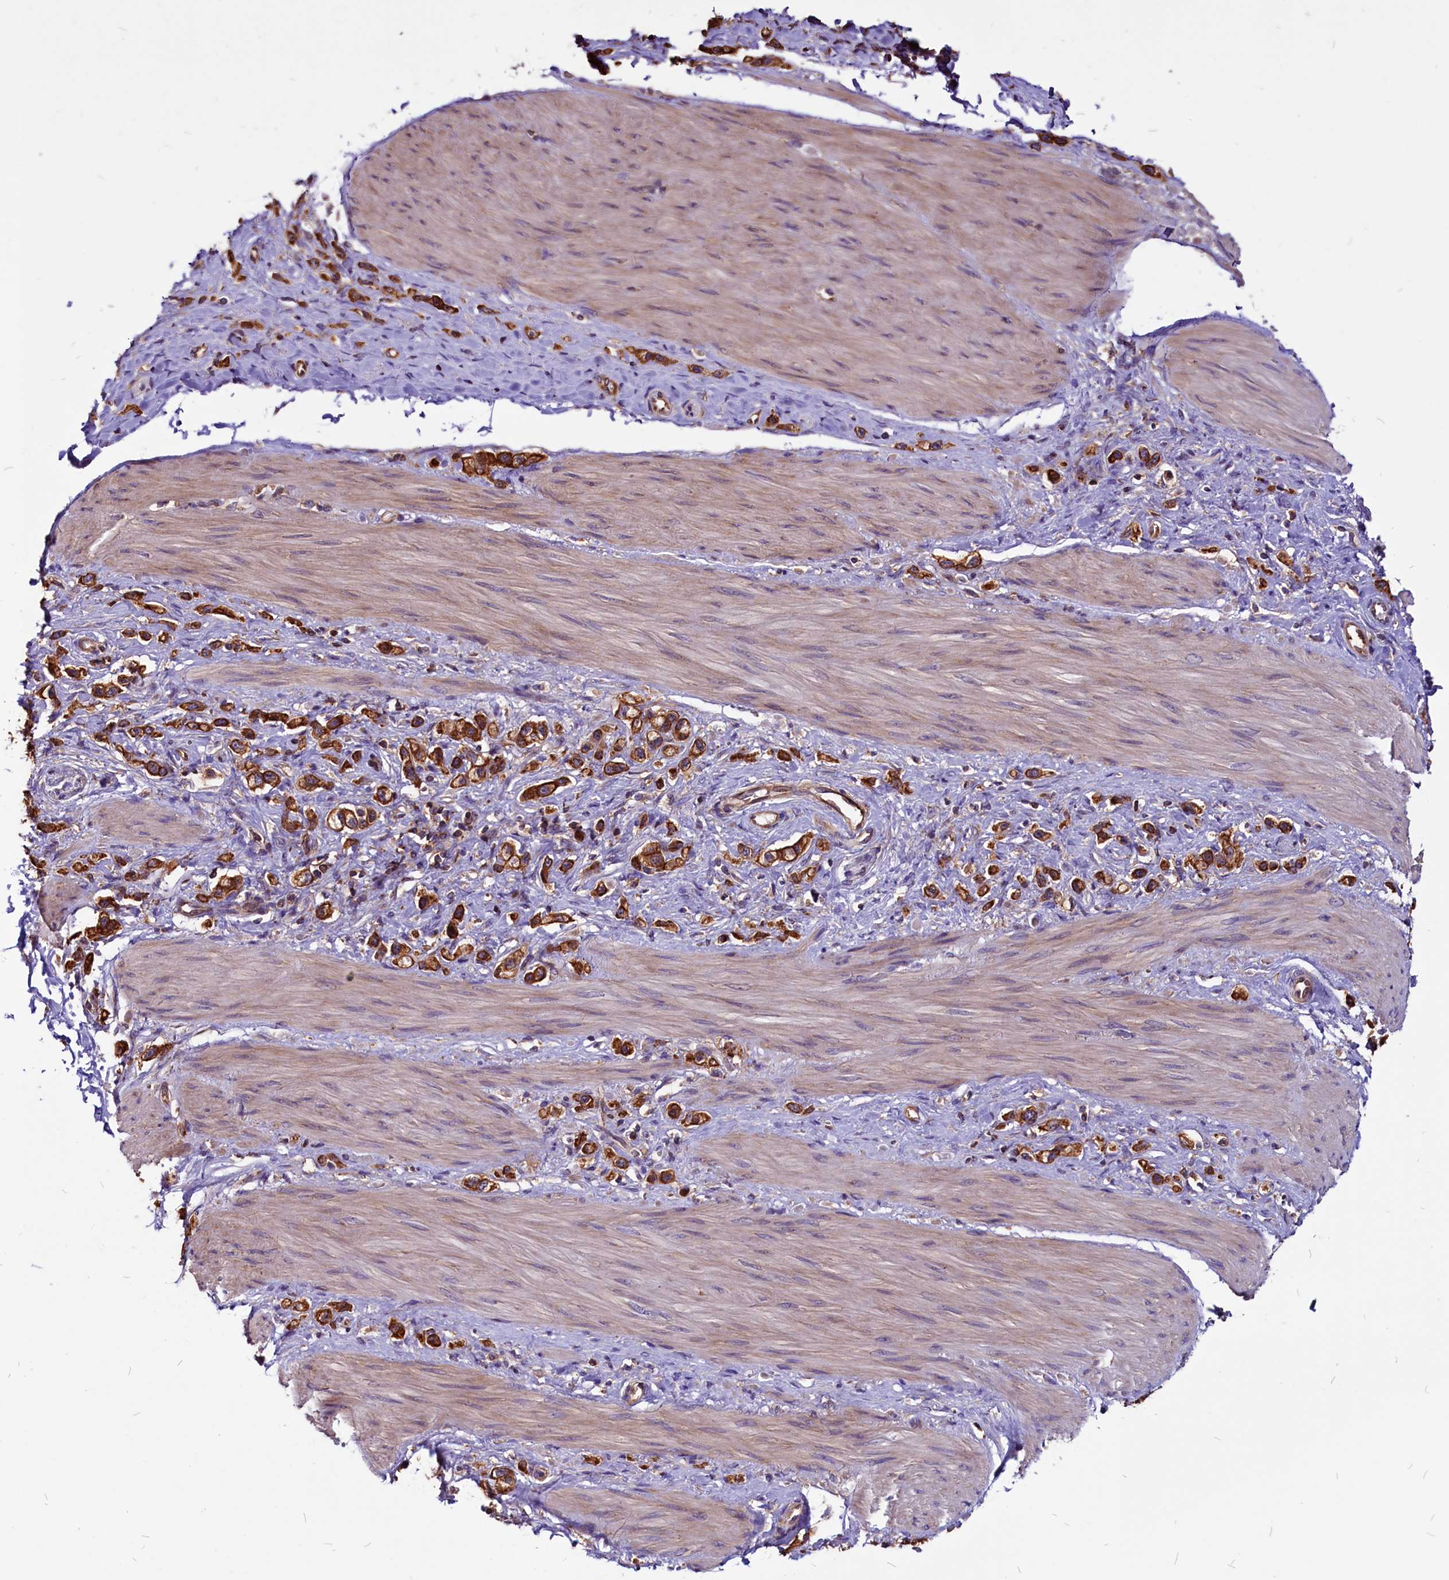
{"staining": {"intensity": "strong", "quantity": ">75%", "location": "cytoplasmic/membranous"}, "tissue": "stomach cancer", "cell_type": "Tumor cells", "image_type": "cancer", "snomed": [{"axis": "morphology", "description": "Adenocarcinoma, NOS"}, {"axis": "topography", "description": "Stomach"}], "caption": "IHC micrograph of neoplastic tissue: stomach cancer stained using immunohistochemistry shows high levels of strong protein expression localized specifically in the cytoplasmic/membranous of tumor cells, appearing as a cytoplasmic/membranous brown color.", "gene": "EIF3G", "patient": {"sex": "female", "age": 65}}